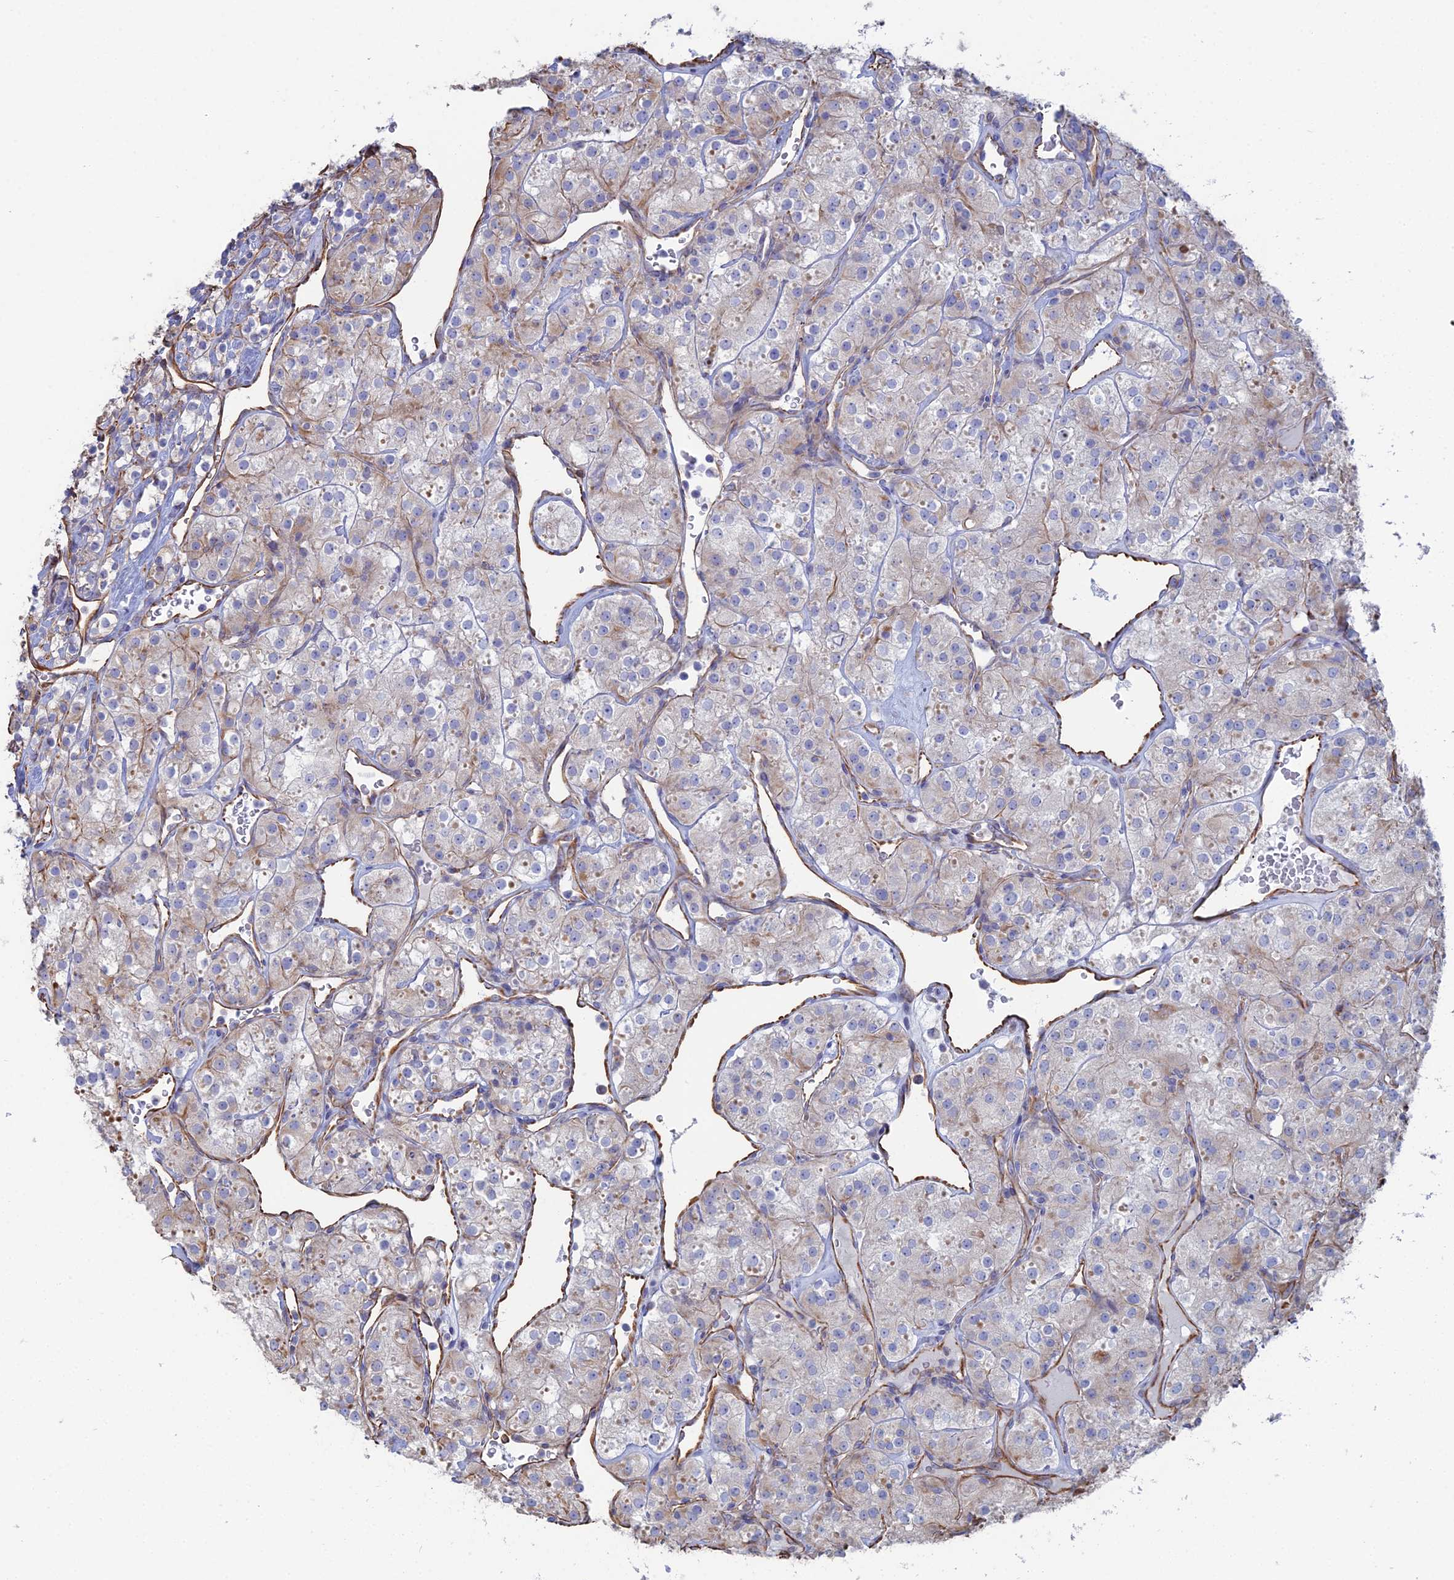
{"staining": {"intensity": "weak", "quantity": "<25%", "location": "cytoplasmic/membranous"}, "tissue": "renal cancer", "cell_type": "Tumor cells", "image_type": "cancer", "snomed": [{"axis": "morphology", "description": "Adenocarcinoma, NOS"}, {"axis": "topography", "description": "Kidney"}], "caption": "Immunohistochemical staining of renal cancer (adenocarcinoma) reveals no significant expression in tumor cells.", "gene": "CLVS2", "patient": {"sex": "male", "age": 77}}